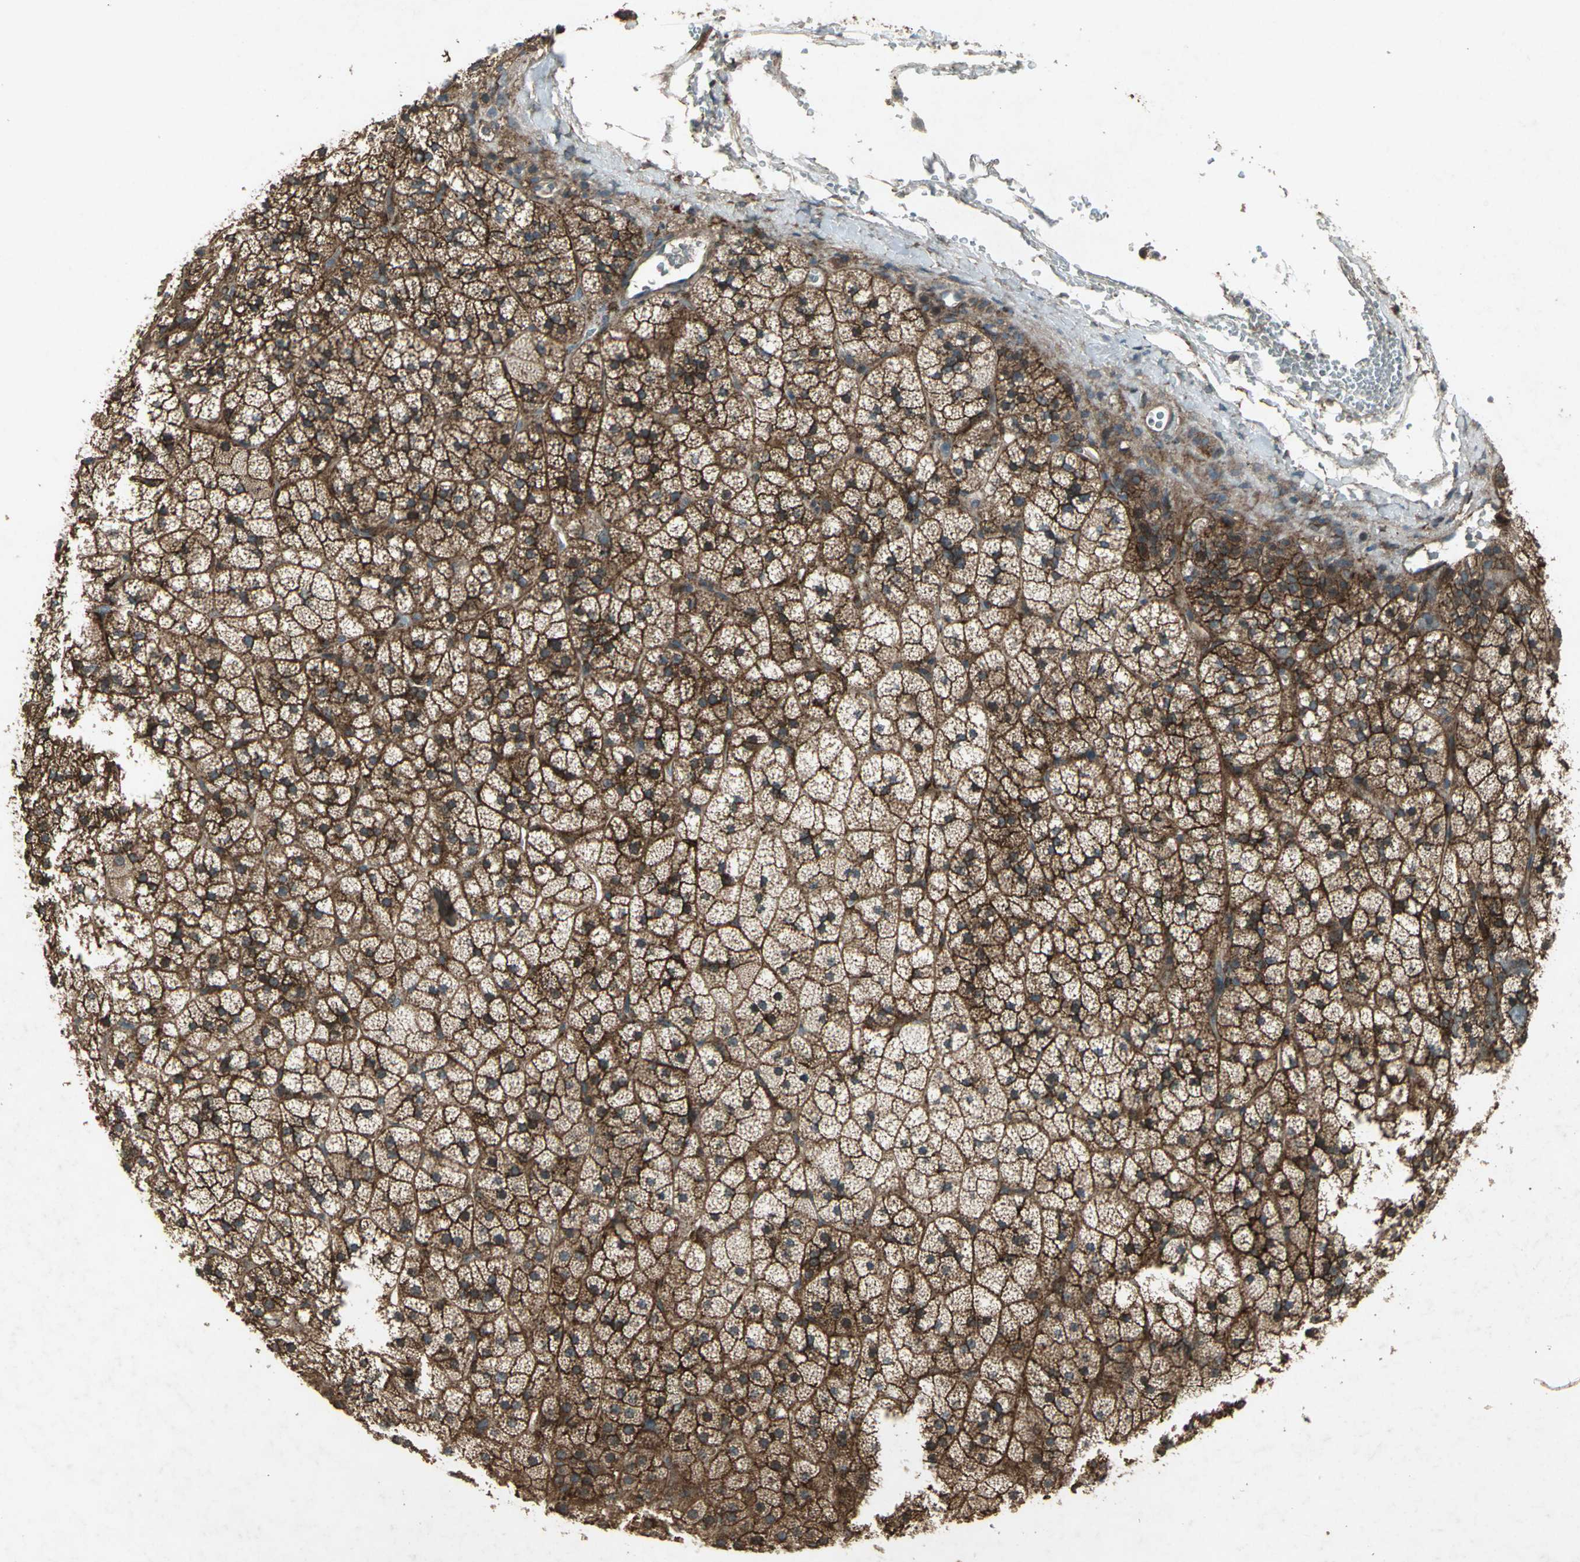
{"staining": {"intensity": "strong", "quantity": ">75%", "location": "cytoplasmic/membranous,nuclear"}, "tissue": "adrenal gland", "cell_type": "Glandular cells", "image_type": "normal", "snomed": [{"axis": "morphology", "description": "Normal tissue, NOS"}, {"axis": "topography", "description": "Adrenal gland"}], "caption": "Immunohistochemistry (IHC) of benign human adrenal gland displays high levels of strong cytoplasmic/membranous,nuclear positivity in approximately >75% of glandular cells.", "gene": "SEPTIN4", "patient": {"sex": "male", "age": 35}}